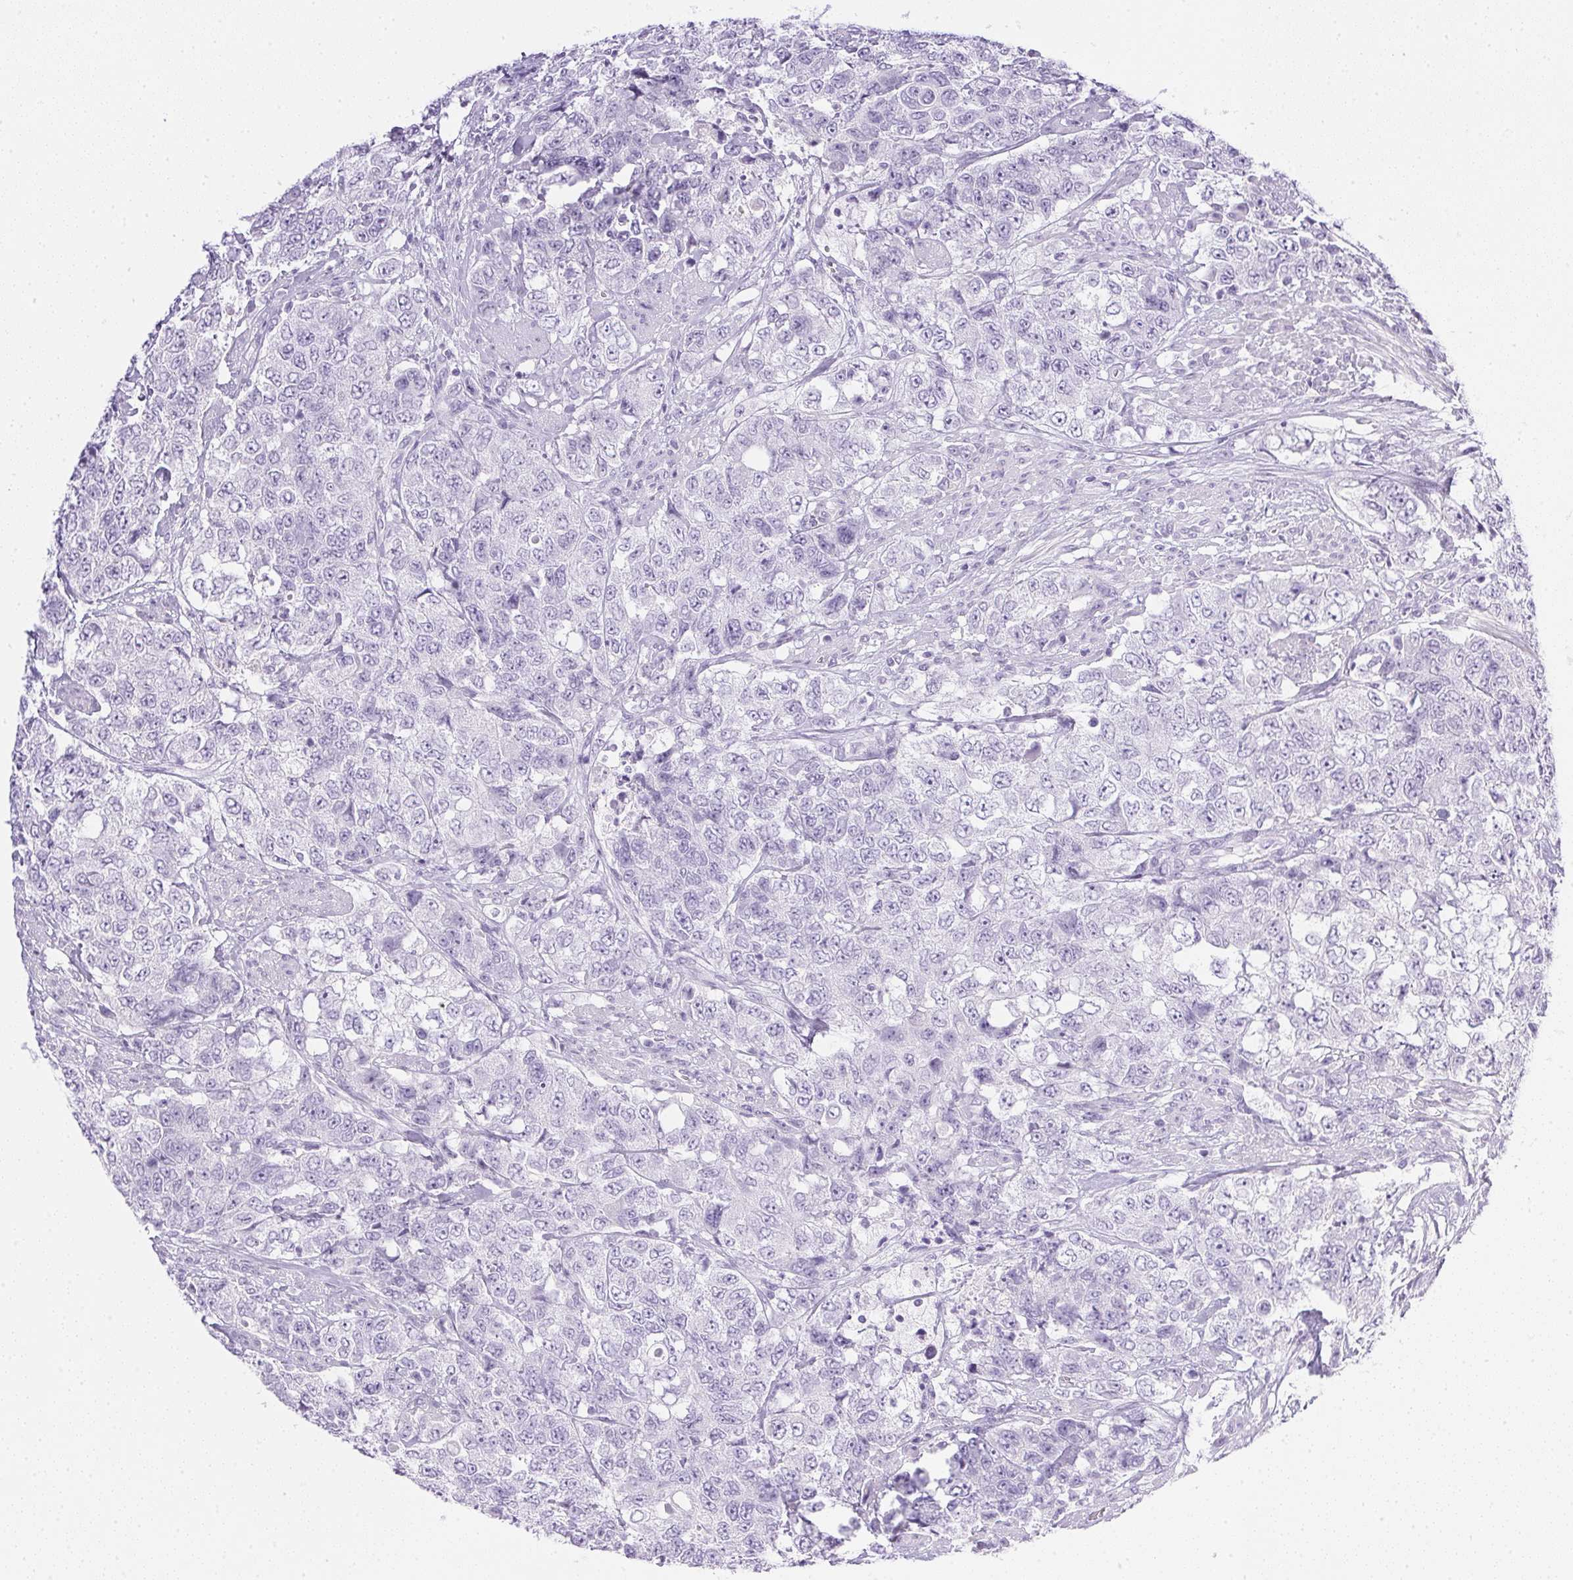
{"staining": {"intensity": "negative", "quantity": "none", "location": "none"}, "tissue": "urothelial cancer", "cell_type": "Tumor cells", "image_type": "cancer", "snomed": [{"axis": "morphology", "description": "Urothelial carcinoma, High grade"}, {"axis": "topography", "description": "Urinary bladder"}], "caption": "Immunohistochemical staining of human urothelial carcinoma (high-grade) displays no significant expression in tumor cells.", "gene": "CPB1", "patient": {"sex": "female", "age": 78}}